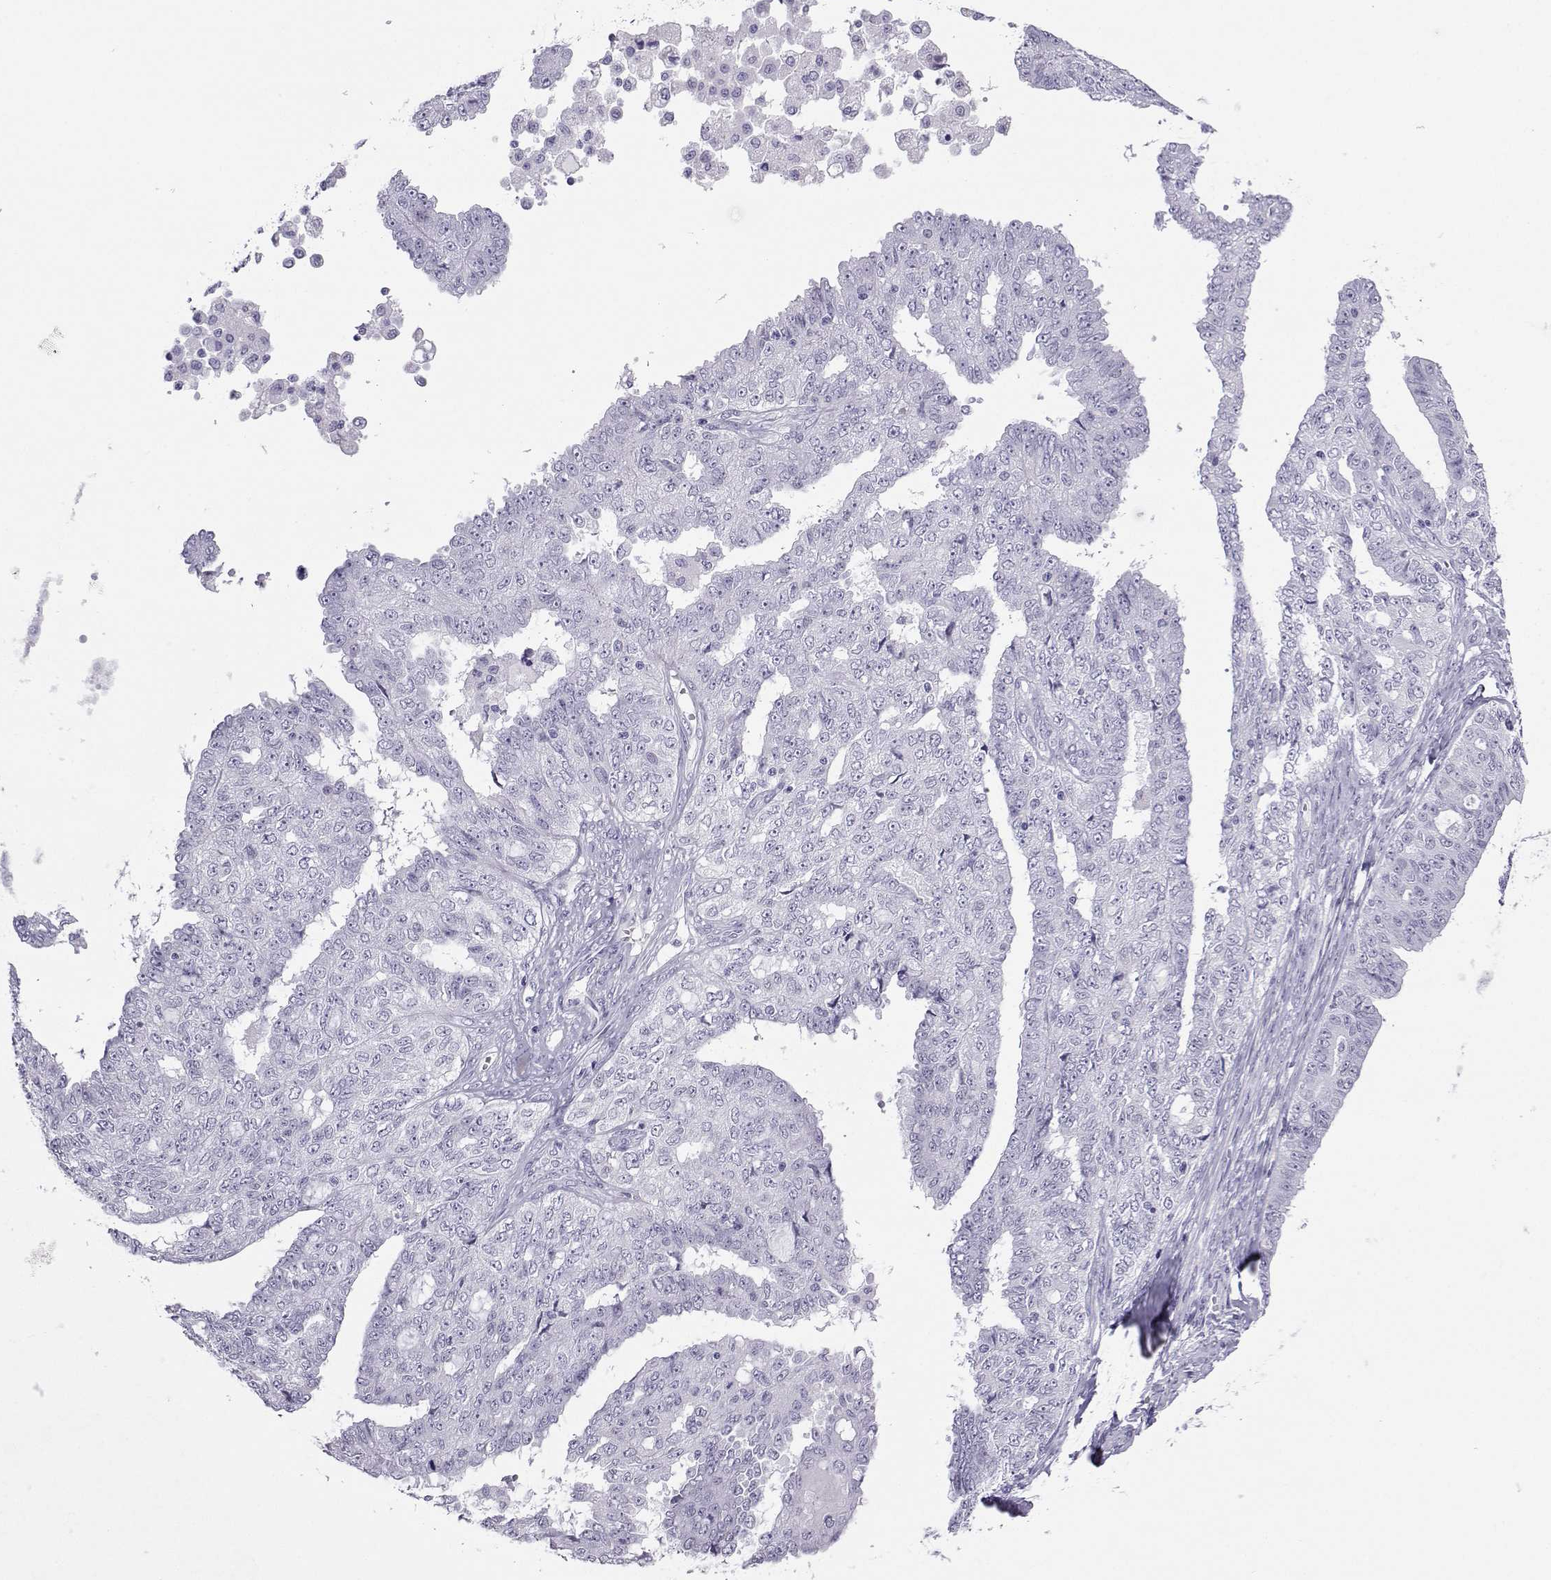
{"staining": {"intensity": "negative", "quantity": "none", "location": "none"}, "tissue": "ovarian cancer", "cell_type": "Tumor cells", "image_type": "cancer", "snomed": [{"axis": "morphology", "description": "Cystadenocarcinoma, serous, NOS"}, {"axis": "topography", "description": "Ovary"}], "caption": "Human serous cystadenocarcinoma (ovarian) stained for a protein using immunohistochemistry (IHC) demonstrates no expression in tumor cells.", "gene": "KIF17", "patient": {"sex": "female", "age": 71}}